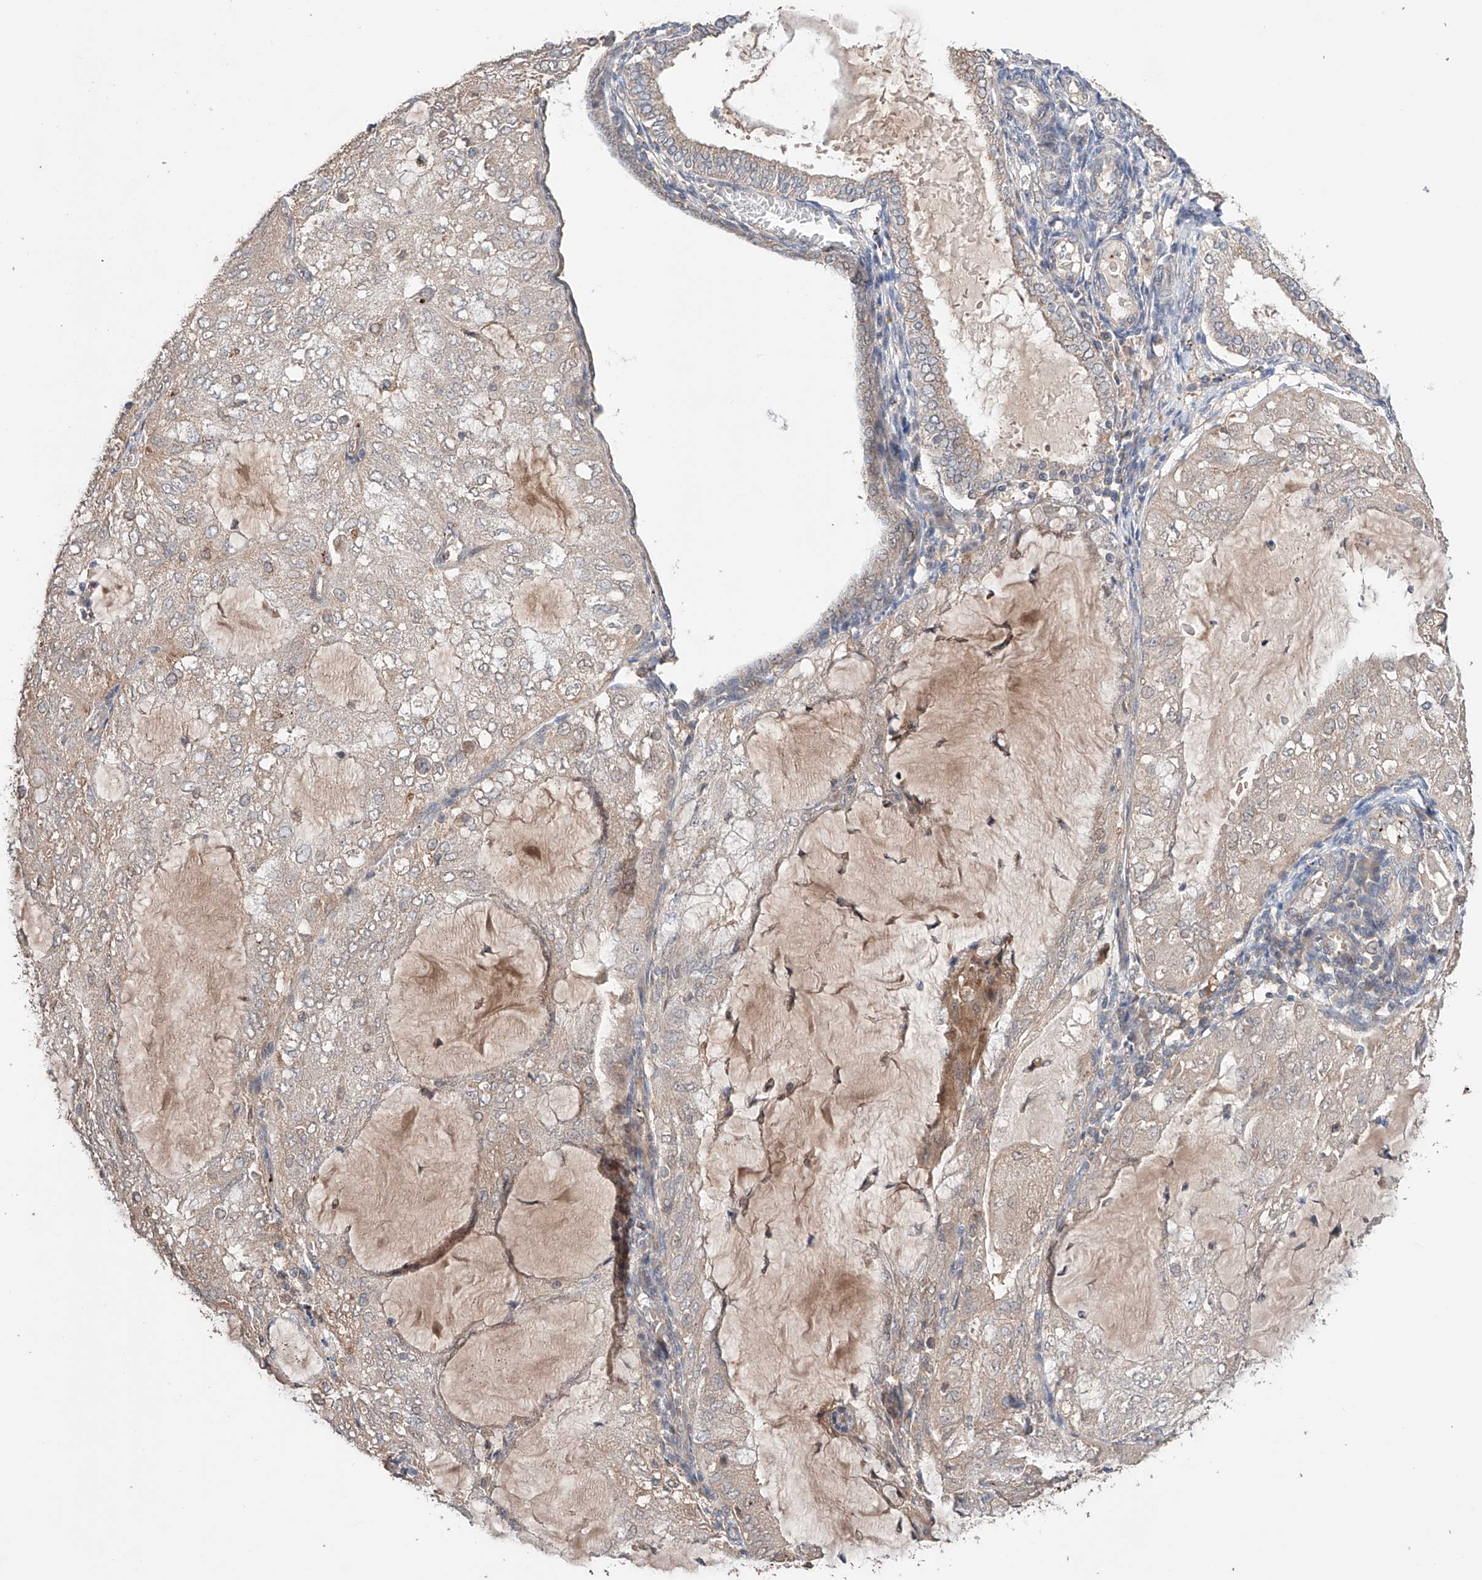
{"staining": {"intensity": "negative", "quantity": "none", "location": "none"}, "tissue": "endometrial cancer", "cell_type": "Tumor cells", "image_type": "cancer", "snomed": [{"axis": "morphology", "description": "Adenocarcinoma, NOS"}, {"axis": "topography", "description": "Endometrium"}], "caption": "Endometrial cancer (adenocarcinoma) was stained to show a protein in brown. There is no significant expression in tumor cells. Nuclei are stained in blue.", "gene": "ZFHX2", "patient": {"sex": "female", "age": 81}}